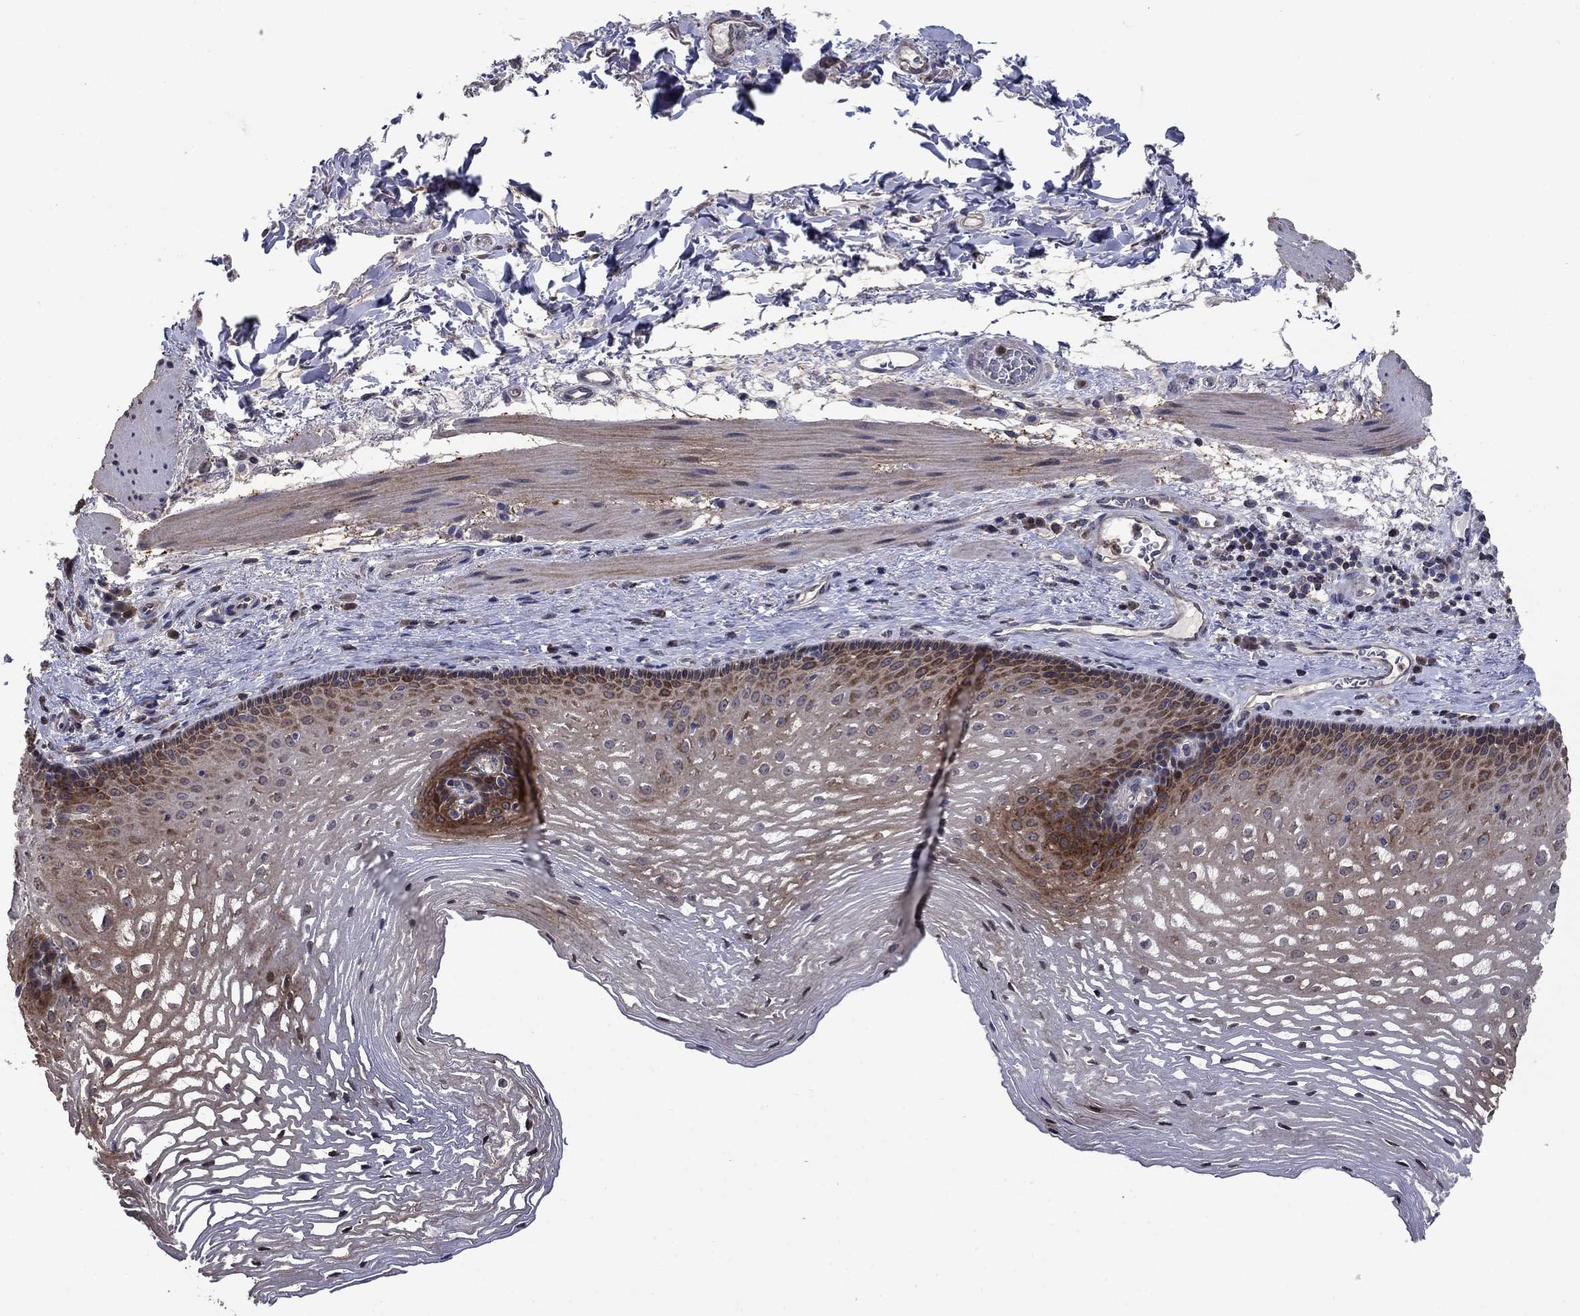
{"staining": {"intensity": "moderate", "quantity": "25%-75%", "location": "cytoplasmic/membranous"}, "tissue": "esophagus", "cell_type": "Squamous epithelial cells", "image_type": "normal", "snomed": [{"axis": "morphology", "description": "Normal tissue, NOS"}, {"axis": "topography", "description": "Esophagus"}], "caption": "This micrograph displays immunohistochemistry staining of normal esophagus, with medium moderate cytoplasmic/membranous staining in about 25%-75% of squamous epithelial cells.", "gene": "DVL1", "patient": {"sex": "male", "age": 76}}